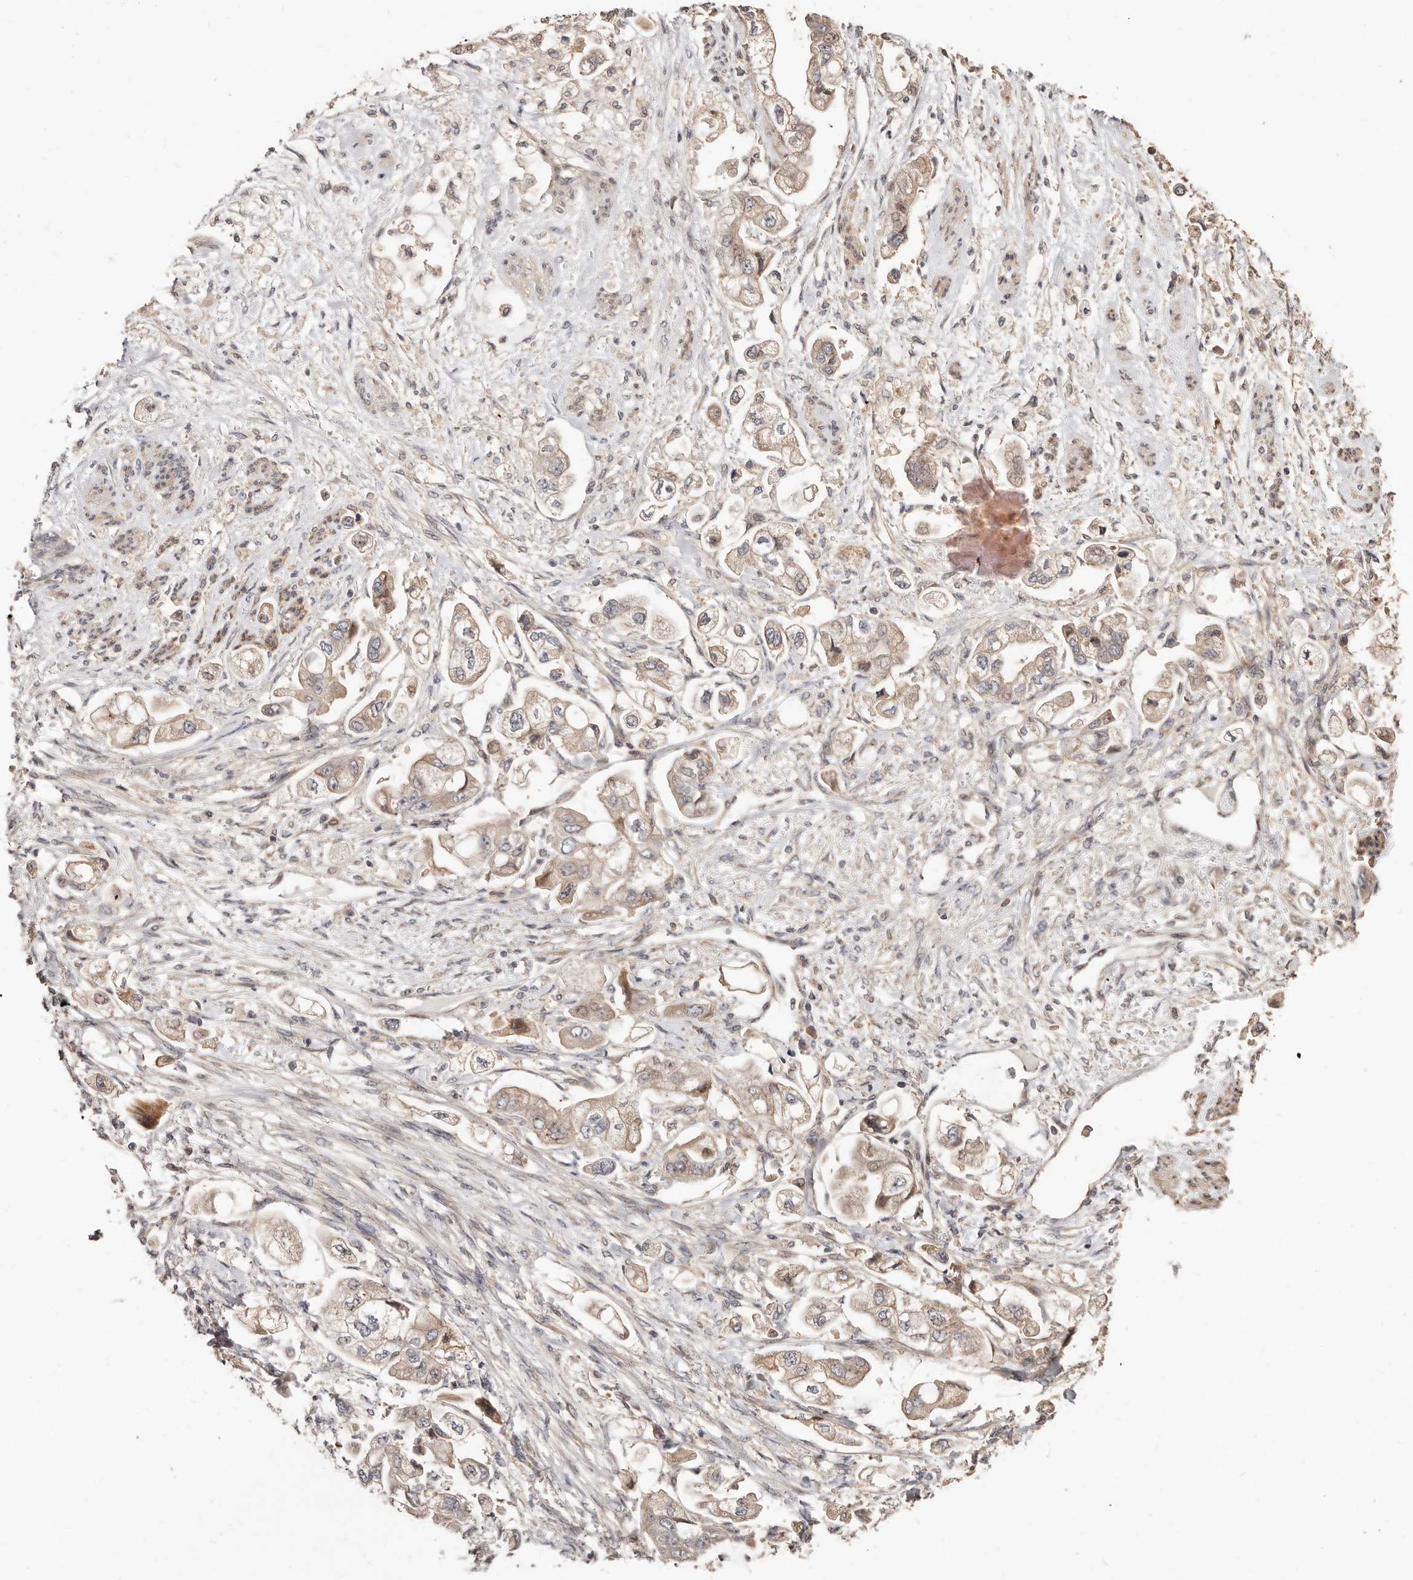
{"staining": {"intensity": "weak", "quantity": "<25%", "location": "cytoplasmic/membranous"}, "tissue": "stomach cancer", "cell_type": "Tumor cells", "image_type": "cancer", "snomed": [{"axis": "morphology", "description": "Adenocarcinoma, NOS"}, {"axis": "topography", "description": "Stomach"}], "caption": "High magnification brightfield microscopy of adenocarcinoma (stomach) stained with DAB (brown) and counterstained with hematoxylin (blue): tumor cells show no significant positivity.", "gene": "APOL6", "patient": {"sex": "male", "age": 62}}